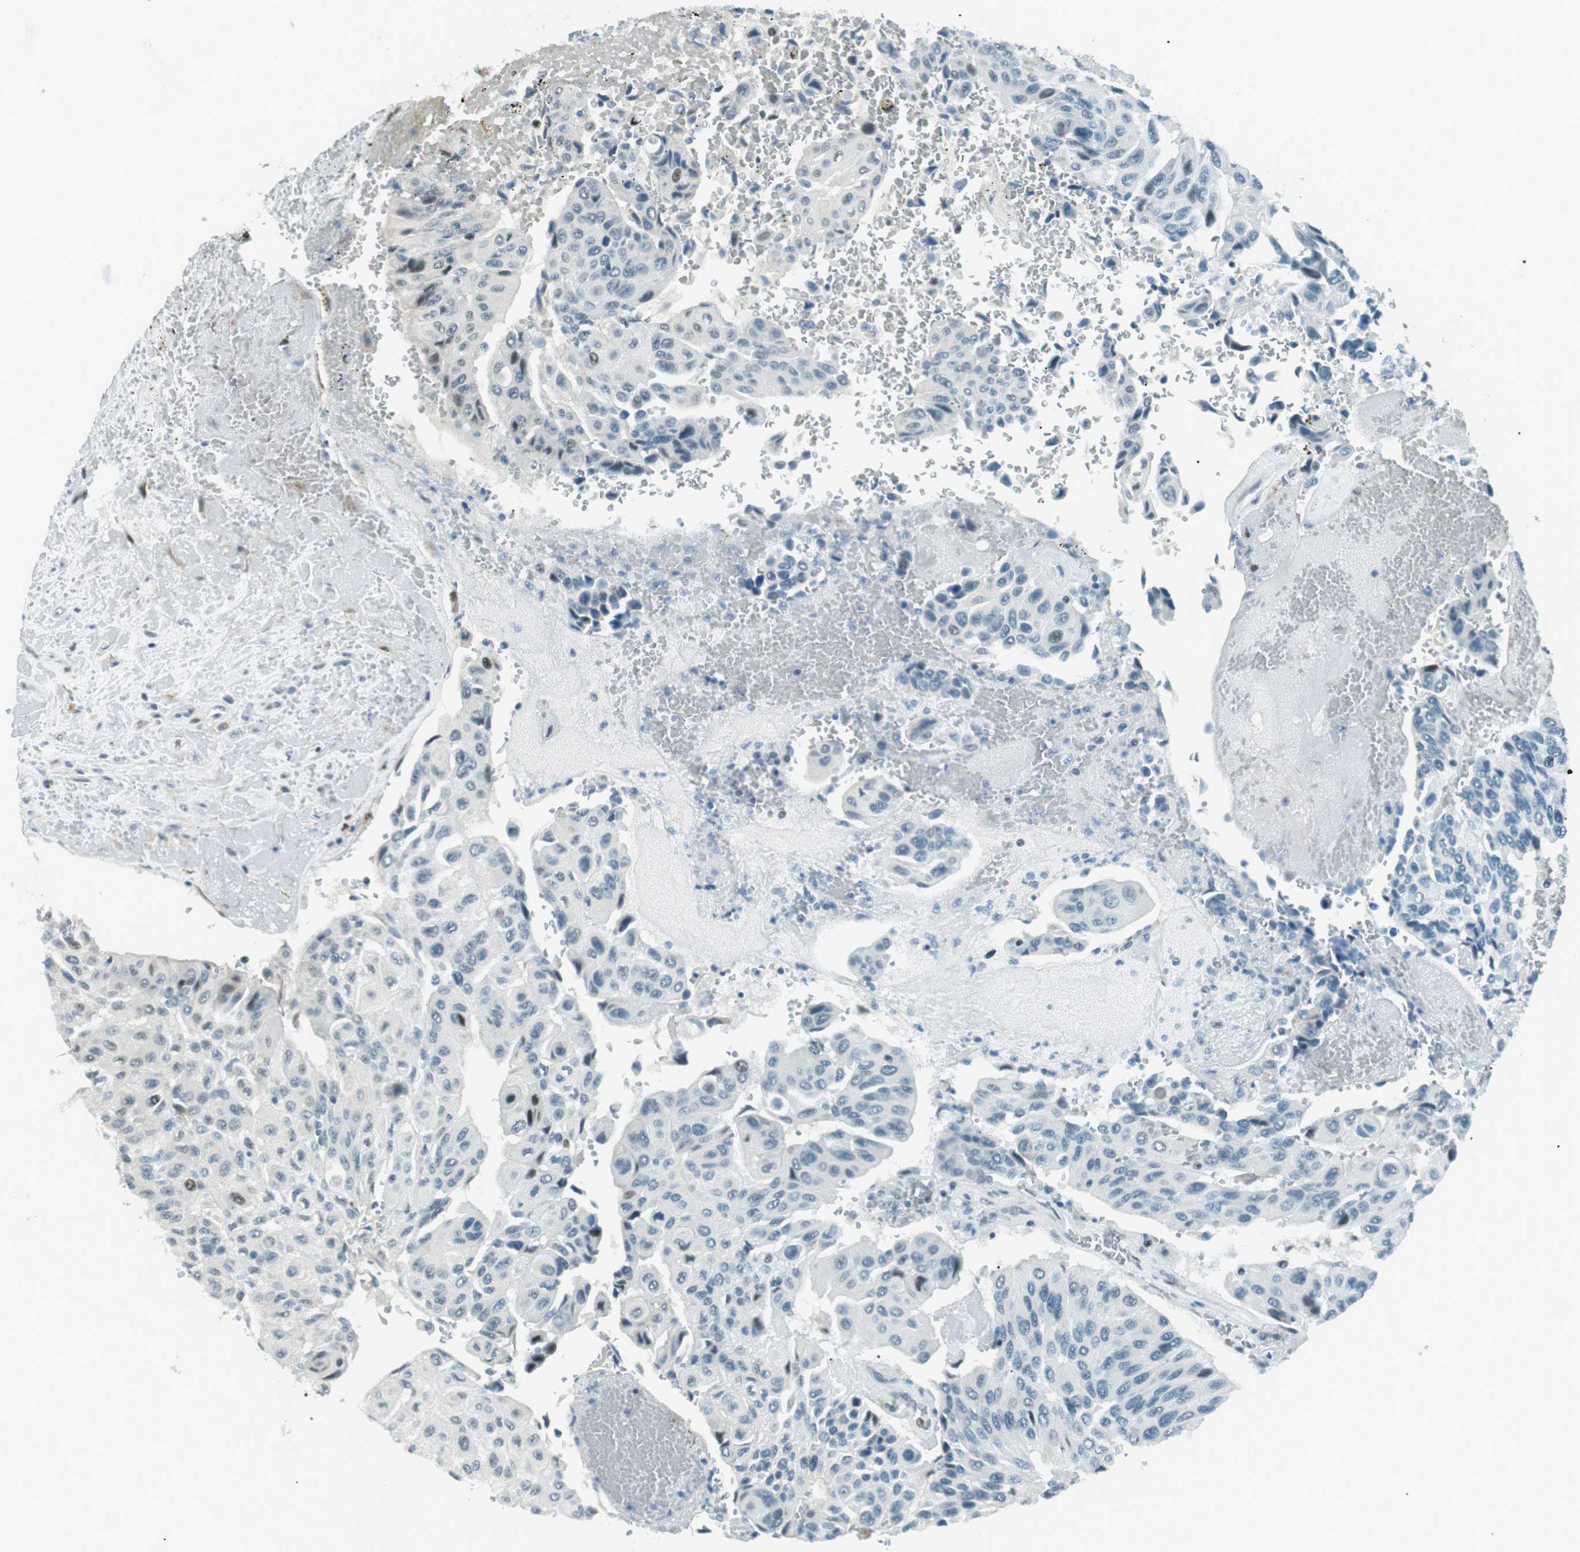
{"staining": {"intensity": "negative", "quantity": "none", "location": "none"}, "tissue": "urothelial cancer", "cell_type": "Tumor cells", "image_type": "cancer", "snomed": [{"axis": "morphology", "description": "Urothelial carcinoma, High grade"}, {"axis": "topography", "description": "Urinary bladder"}], "caption": "Urothelial cancer stained for a protein using immunohistochemistry exhibits no expression tumor cells.", "gene": "PJA1", "patient": {"sex": "male", "age": 66}}